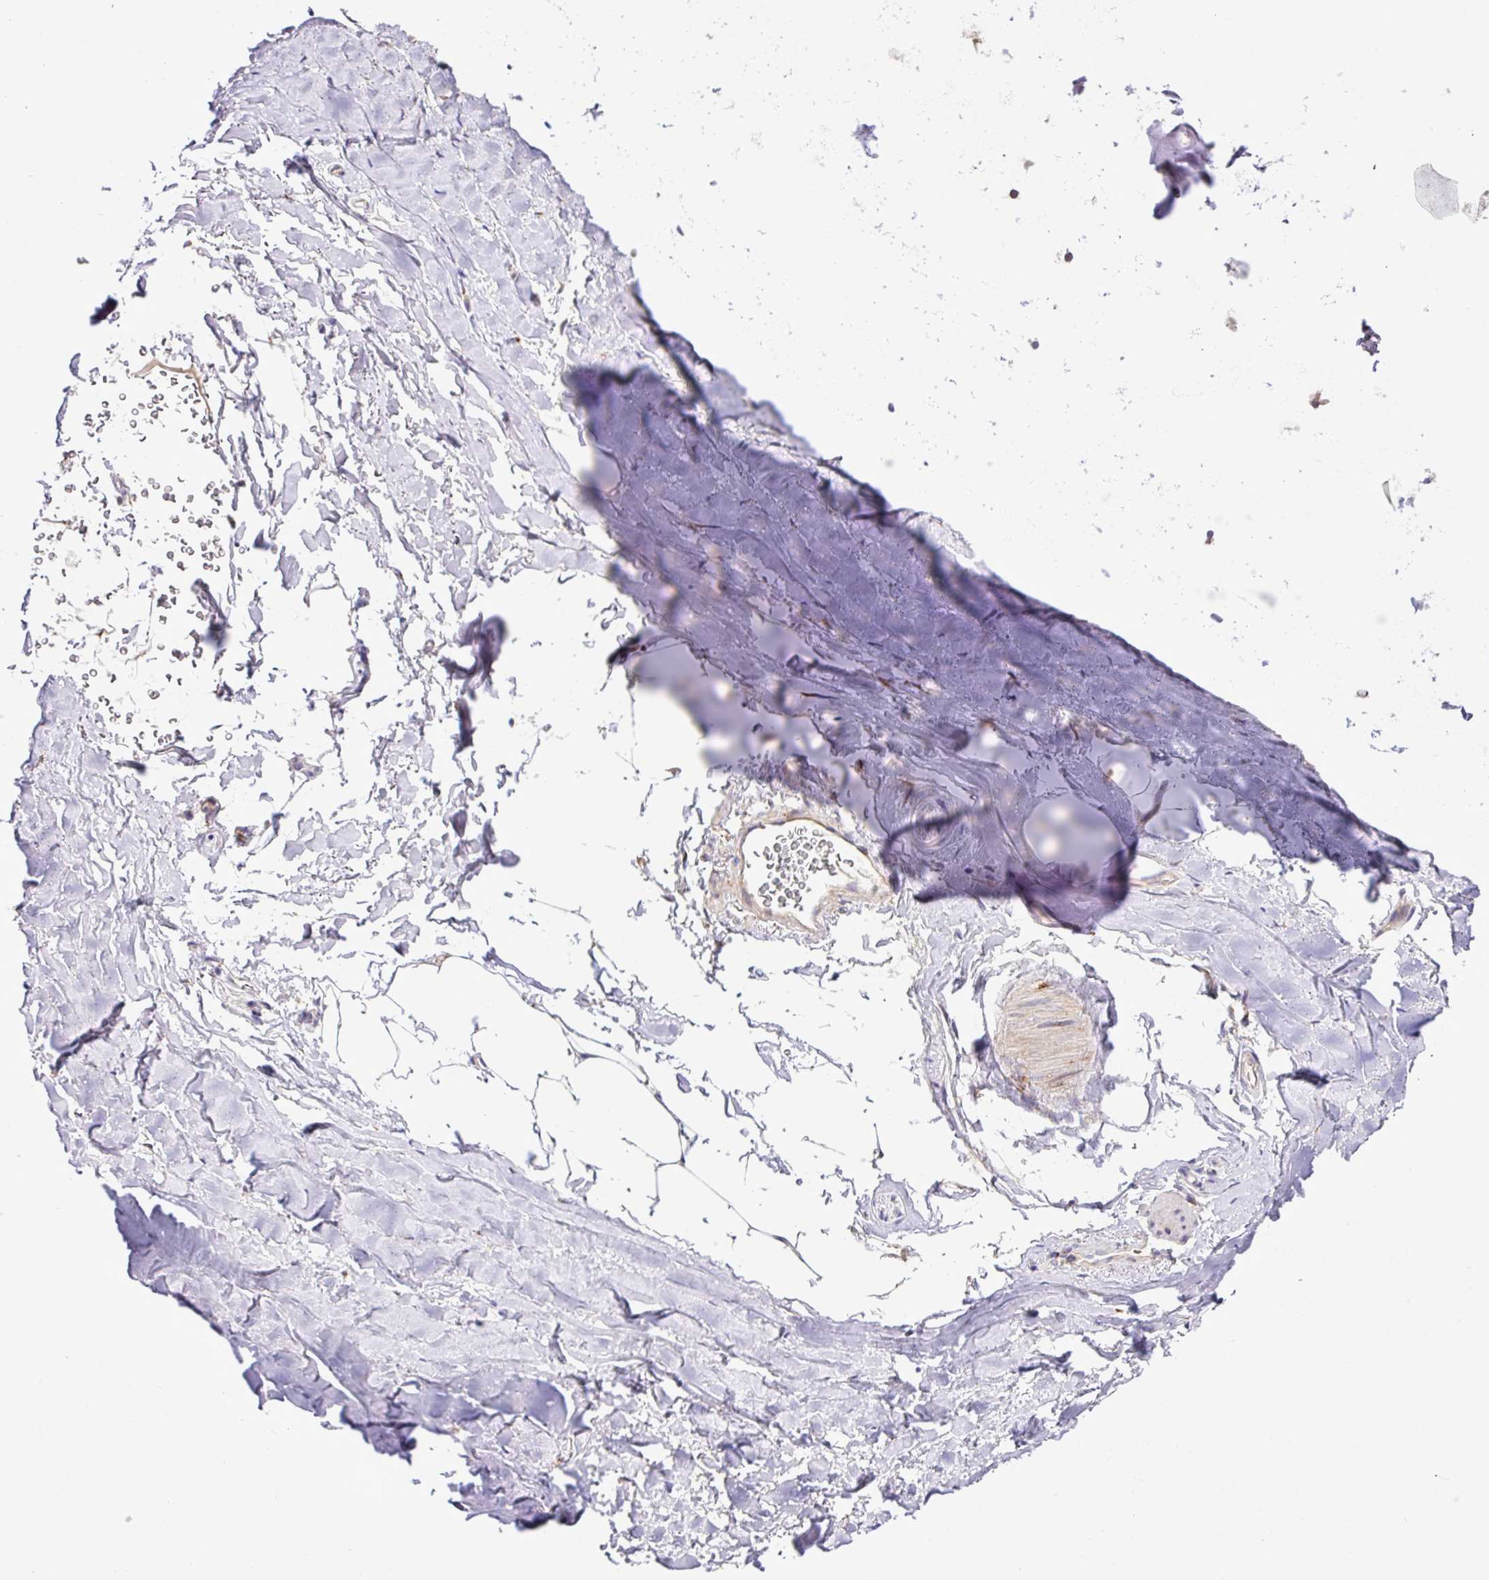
{"staining": {"intensity": "negative", "quantity": "none", "location": "none"}, "tissue": "adipose tissue", "cell_type": "Adipocytes", "image_type": "normal", "snomed": [{"axis": "morphology", "description": "Normal tissue, NOS"}, {"axis": "topography", "description": "Cartilage tissue"}, {"axis": "topography", "description": "Bronchus"}], "caption": "An immunohistochemistry image of normal adipose tissue is shown. There is no staining in adipocytes of adipose tissue. The staining is performed using DAB (3,3'-diaminobenzidine) brown chromogen with nuclei counter-stained in using hematoxylin.", "gene": "TM2D2", "patient": {"sex": "female", "age": 72}}